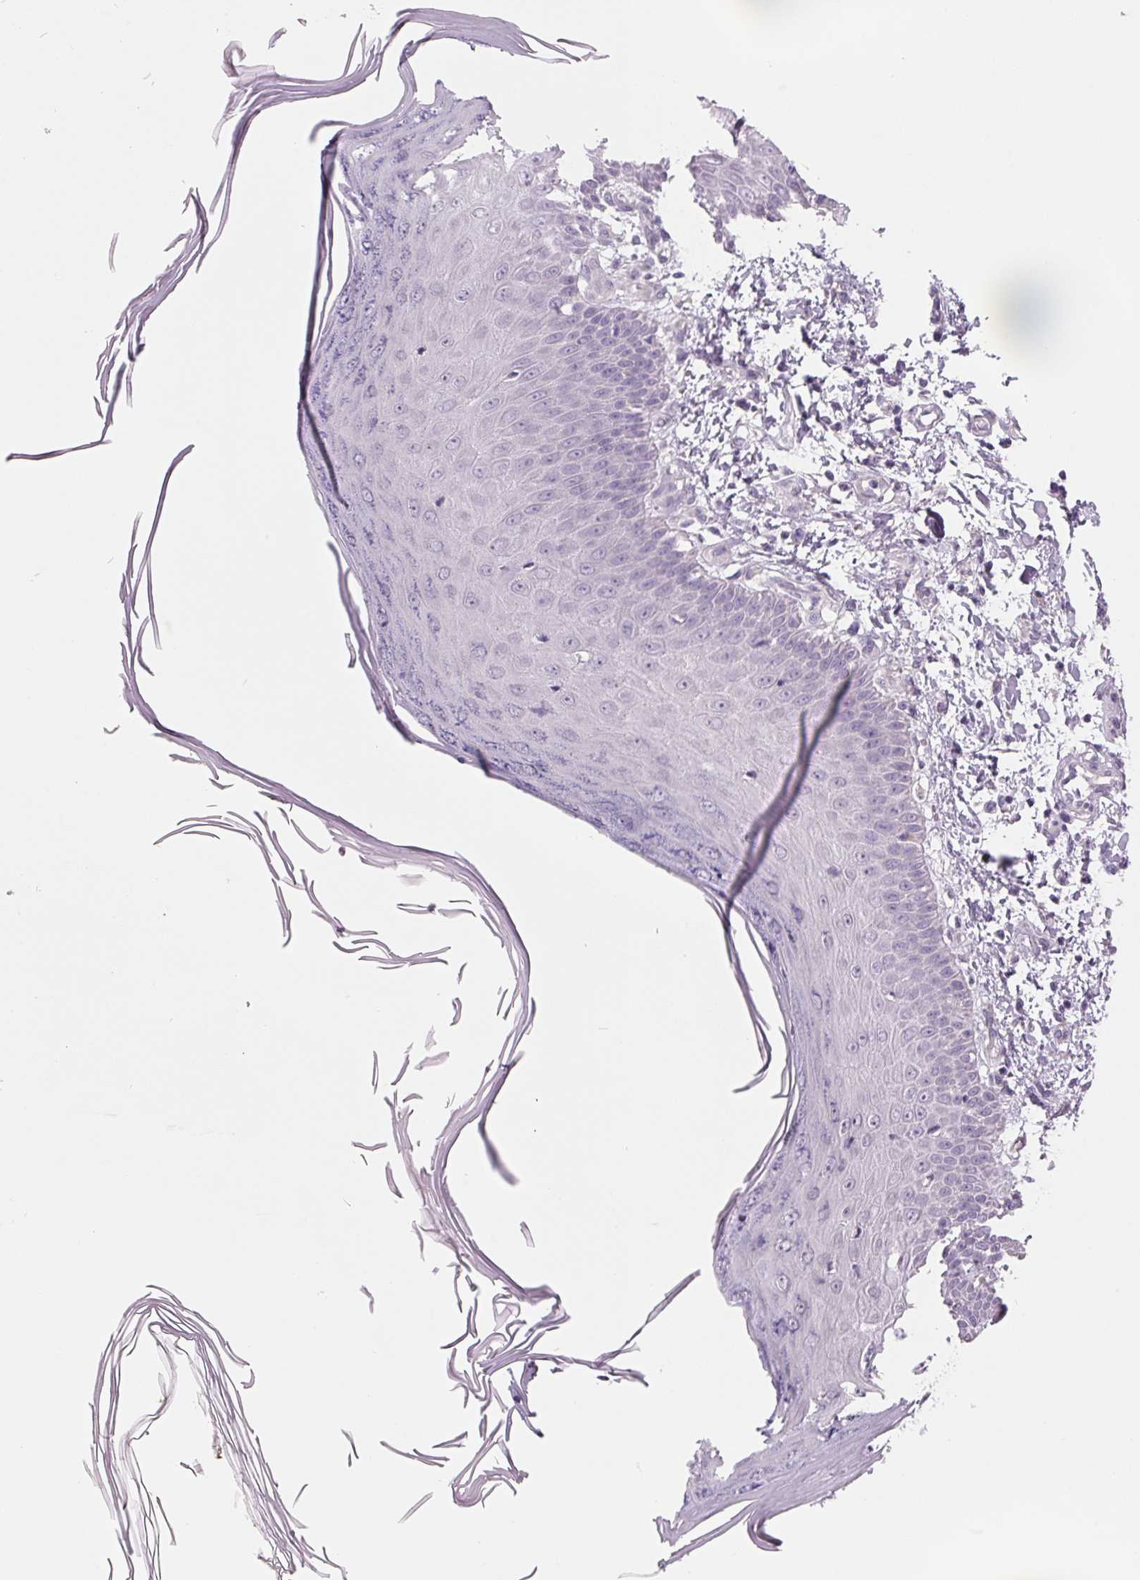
{"staining": {"intensity": "negative", "quantity": "none", "location": "none"}, "tissue": "skin", "cell_type": "Fibroblasts", "image_type": "normal", "snomed": [{"axis": "morphology", "description": "Normal tissue, NOS"}, {"axis": "topography", "description": "Skin"}], "caption": "There is no significant expression in fibroblasts of skin. (DAB immunohistochemistry (IHC) with hematoxylin counter stain).", "gene": "FTCD", "patient": {"sex": "female", "age": 62}}